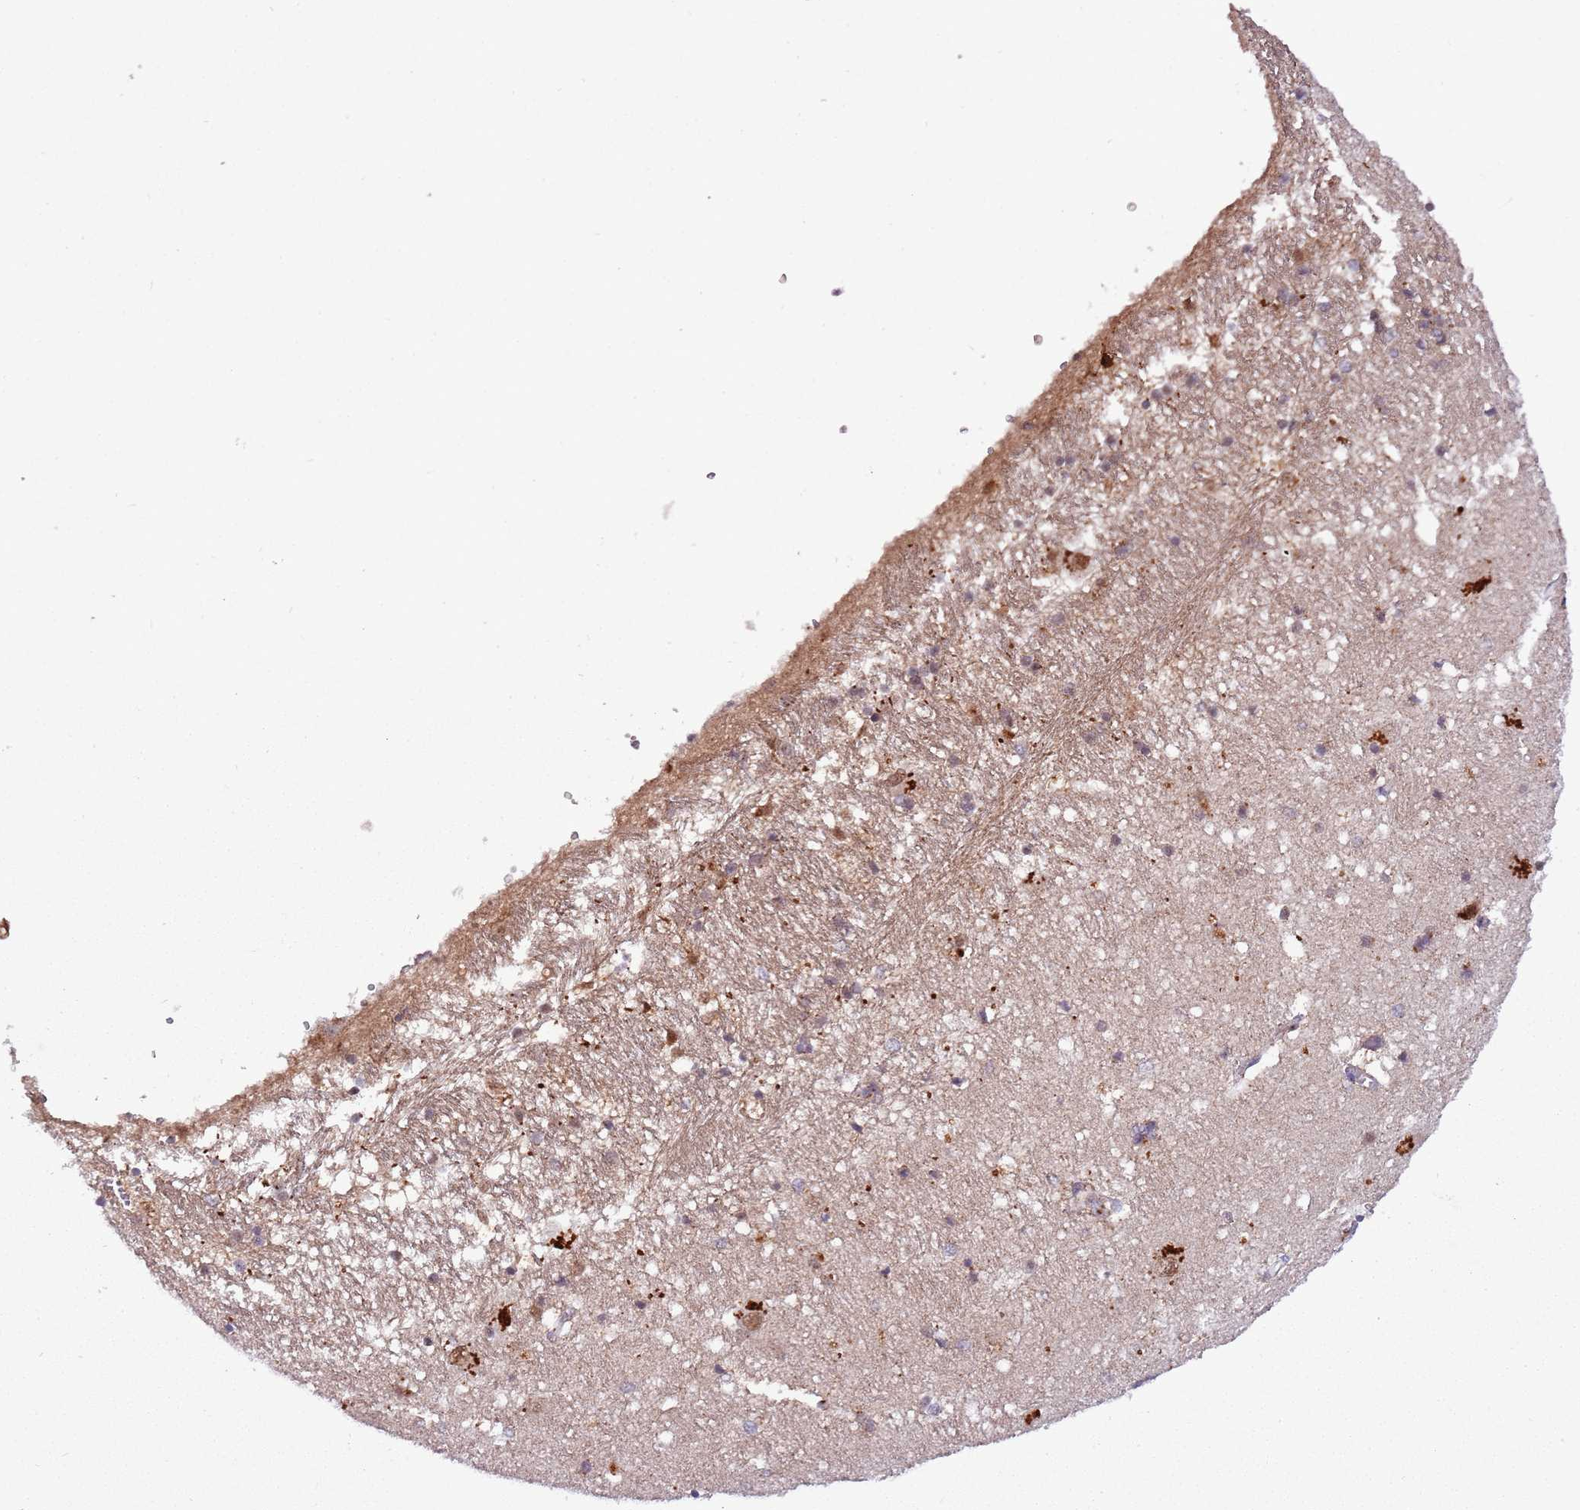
{"staining": {"intensity": "negative", "quantity": "none", "location": "none"}, "tissue": "caudate", "cell_type": "Glial cells", "image_type": "normal", "snomed": [{"axis": "morphology", "description": "Normal tissue, NOS"}, {"axis": "topography", "description": "Lateral ventricle wall"}], "caption": "DAB immunohistochemical staining of normal human caudate demonstrates no significant expression in glial cells. (Brightfield microscopy of DAB (3,3'-diaminobenzidine) immunohistochemistry at high magnification).", "gene": "TRIM27", "patient": {"sex": "male", "age": 37}}